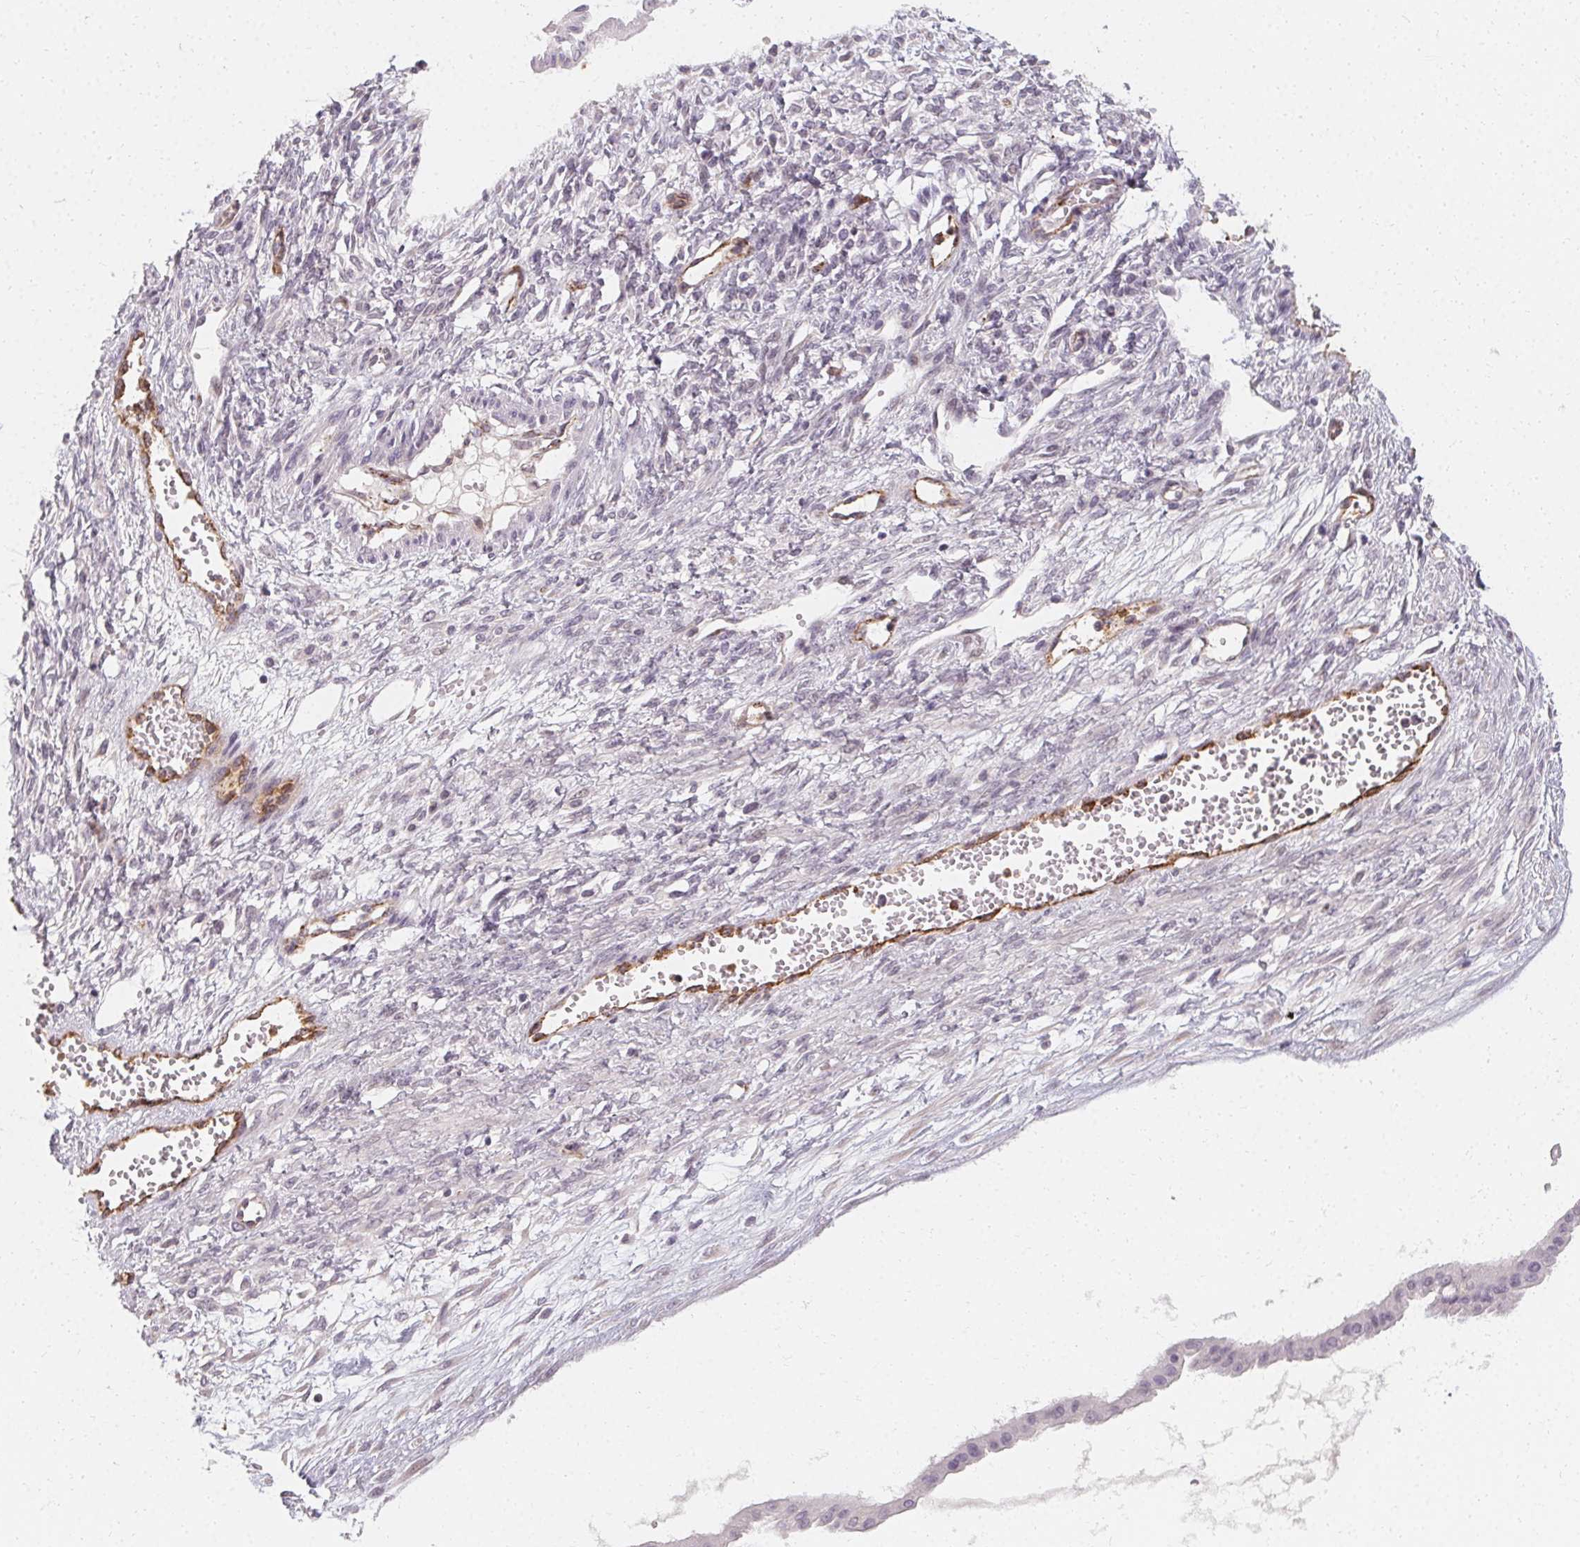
{"staining": {"intensity": "negative", "quantity": "none", "location": "none"}, "tissue": "ovarian cancer", "cell_type": "Tumor cells", "image_type": "cancer", "snomed": [{"axis": "morphology", "description": "Cystadenocarcinoma, mucinous, NOS"}, {"axis": "topography", "description": "Ovary"}], "caption": "Immunohistochemistry of human ovarian cancer (mucinous cystadenocarcinoma) exhibits no staining in tumor cells. Nuclei are stained in blue.", "gene": "CLCNKB", "patient": {"sex": "female", "age": 73}}